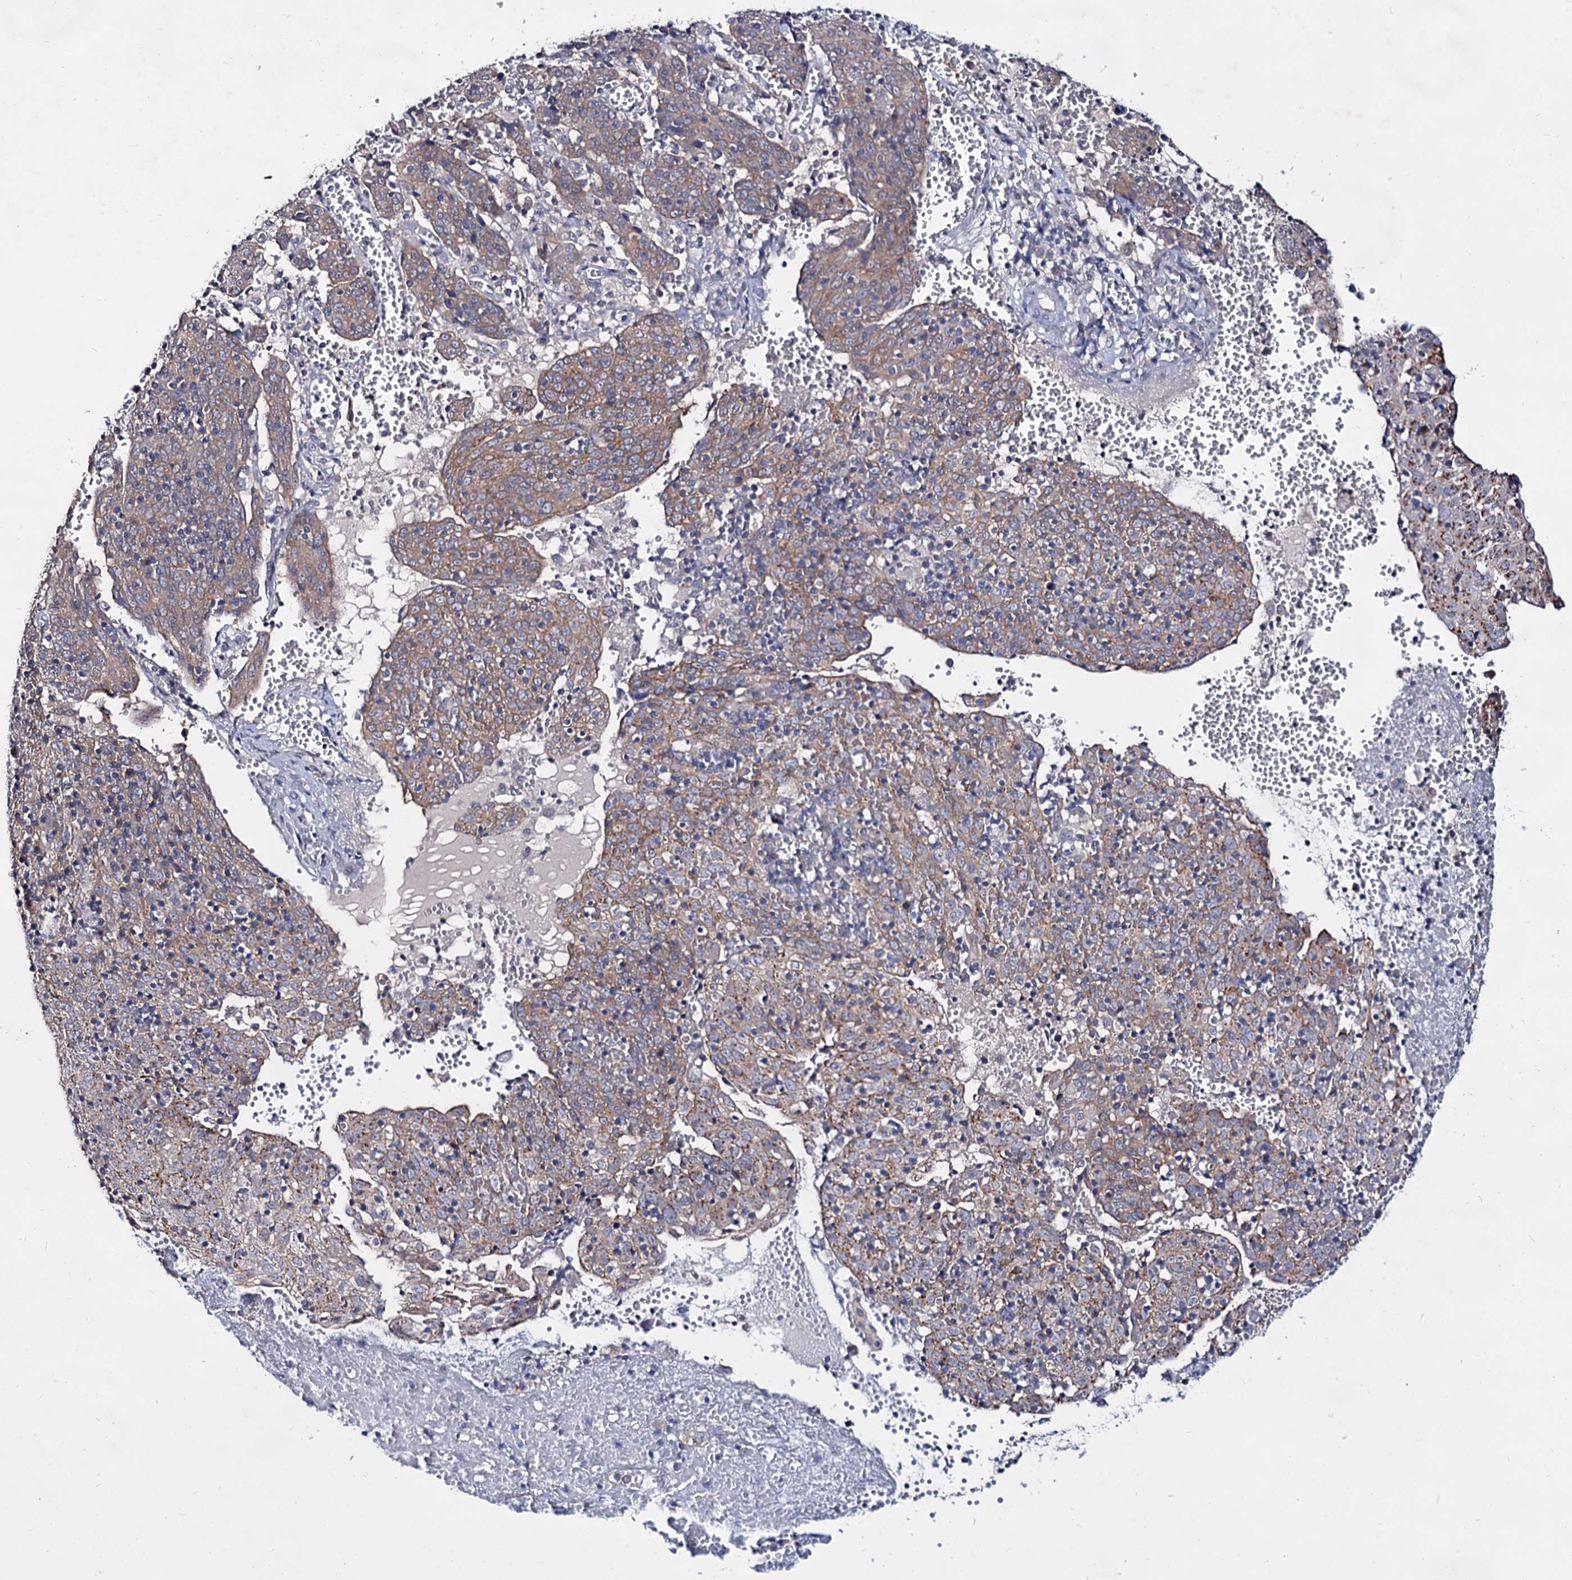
{"staining": {"intensity": "weak", "quantity": "25%-75%", "location": "cytoplasmic/membranous"}, "tissue": "cervical cancer", "cell_type": "Tumor cells", "image_type": "cancer", "snomed": [{"axis": "morphology", "description": "Squamous cell carcinoma, NOS"}, {"axis": "topography", "description": "Cervix"}], "caption": "A brown stain highlights weak cytoplasmic/membranous expression of a protein in human squamous cell carcinoma (cervical) tumor cells.", "gene": "ARFIP2", "patient": {"sex": "female", "age": 67}}